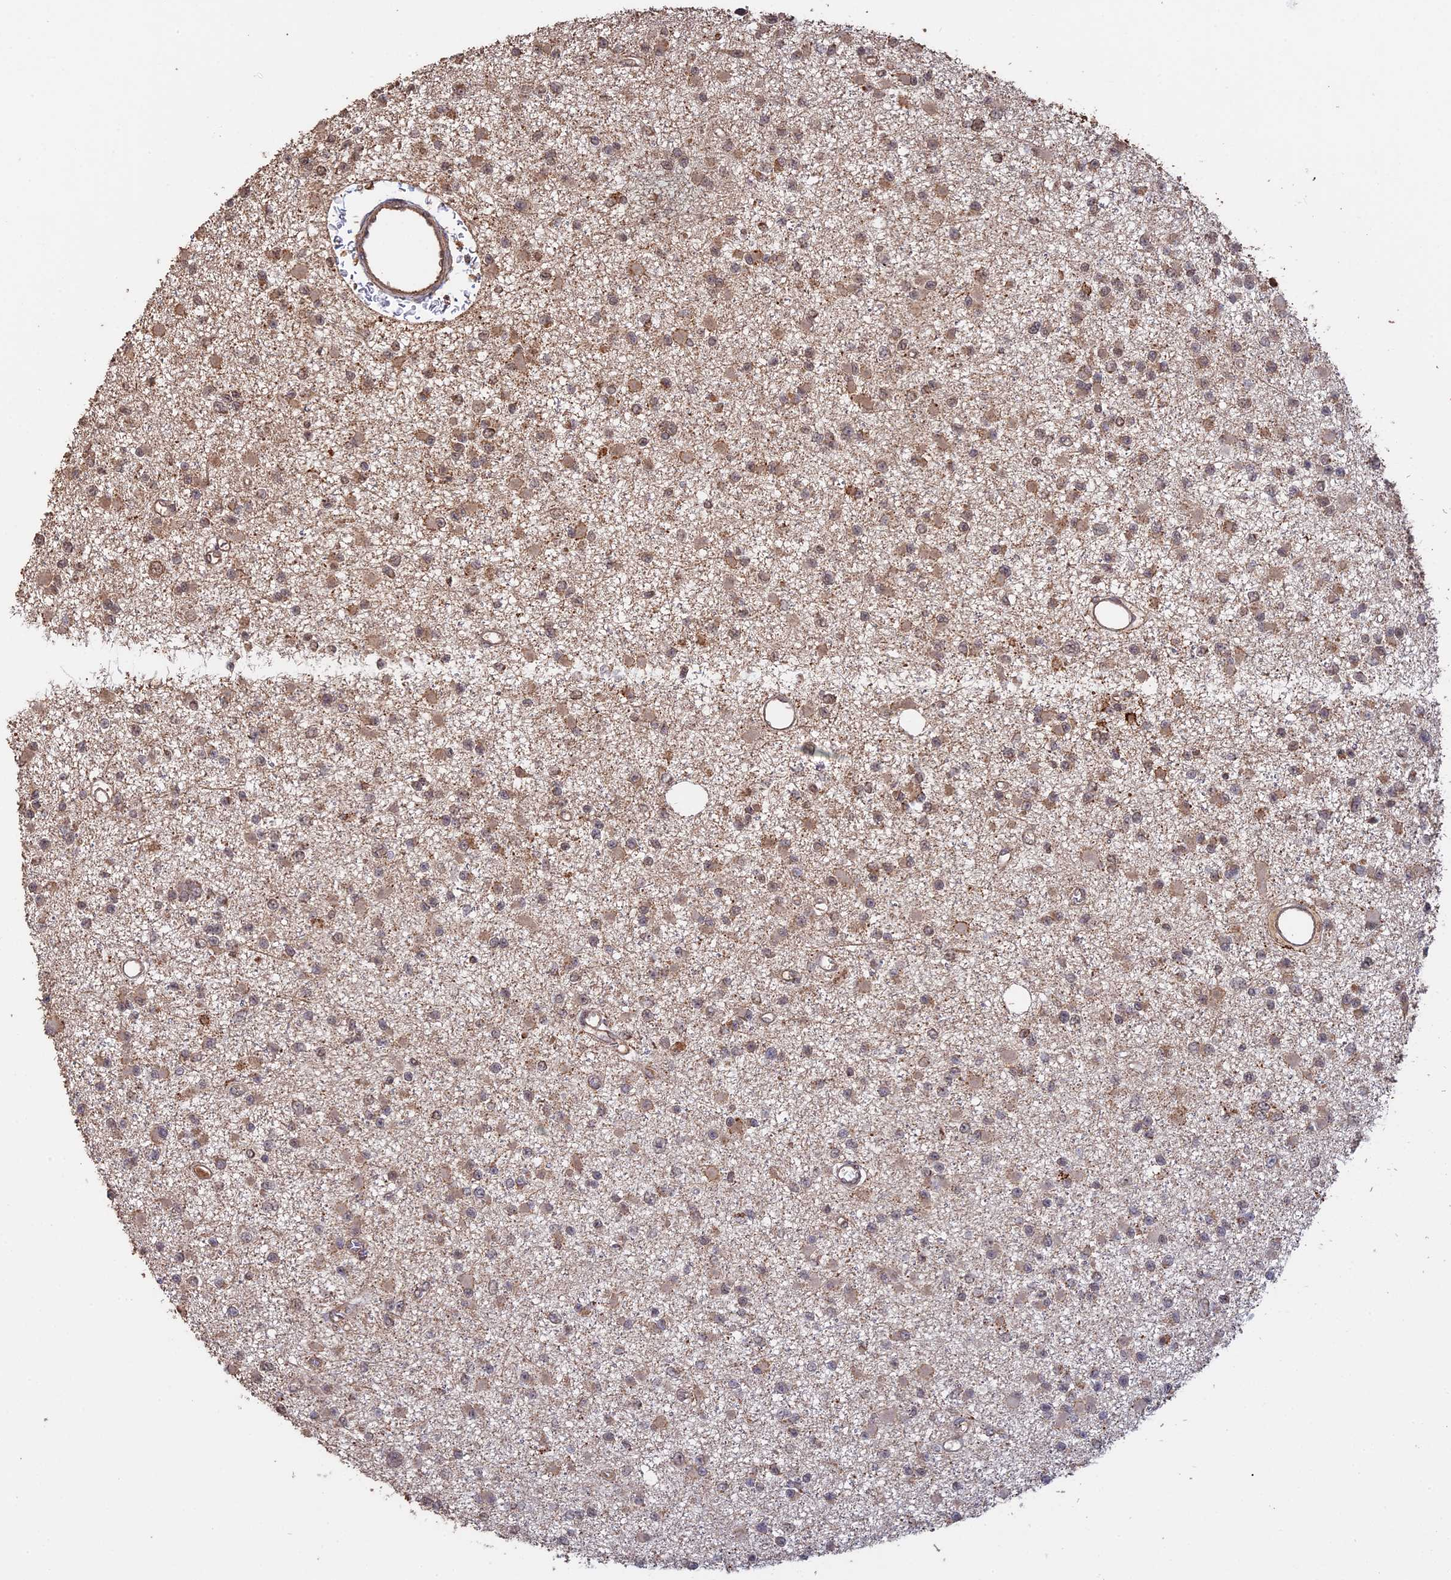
{"staining": {"intensity": "weak", "quantity": ">75%", "location": "cytoplasmic/membranous"}, "tissue": "glioma", "cell_type": "Tumor cells", "image_type": "cancer", "snomed": [{"axis": "morphology", "description": "Glioma, malignant, Low grade"}, {"axis": "topography", "description": "Brain"}], "caption": "There is low levels of weak cytoplasmic/membranous staining in tumor cells of malignant low-grade glioma, as demonstrated by immunohistochemical staining (brown color).", "gene": "FAM210B", "patient": {"sex": "female", "age": 22}}